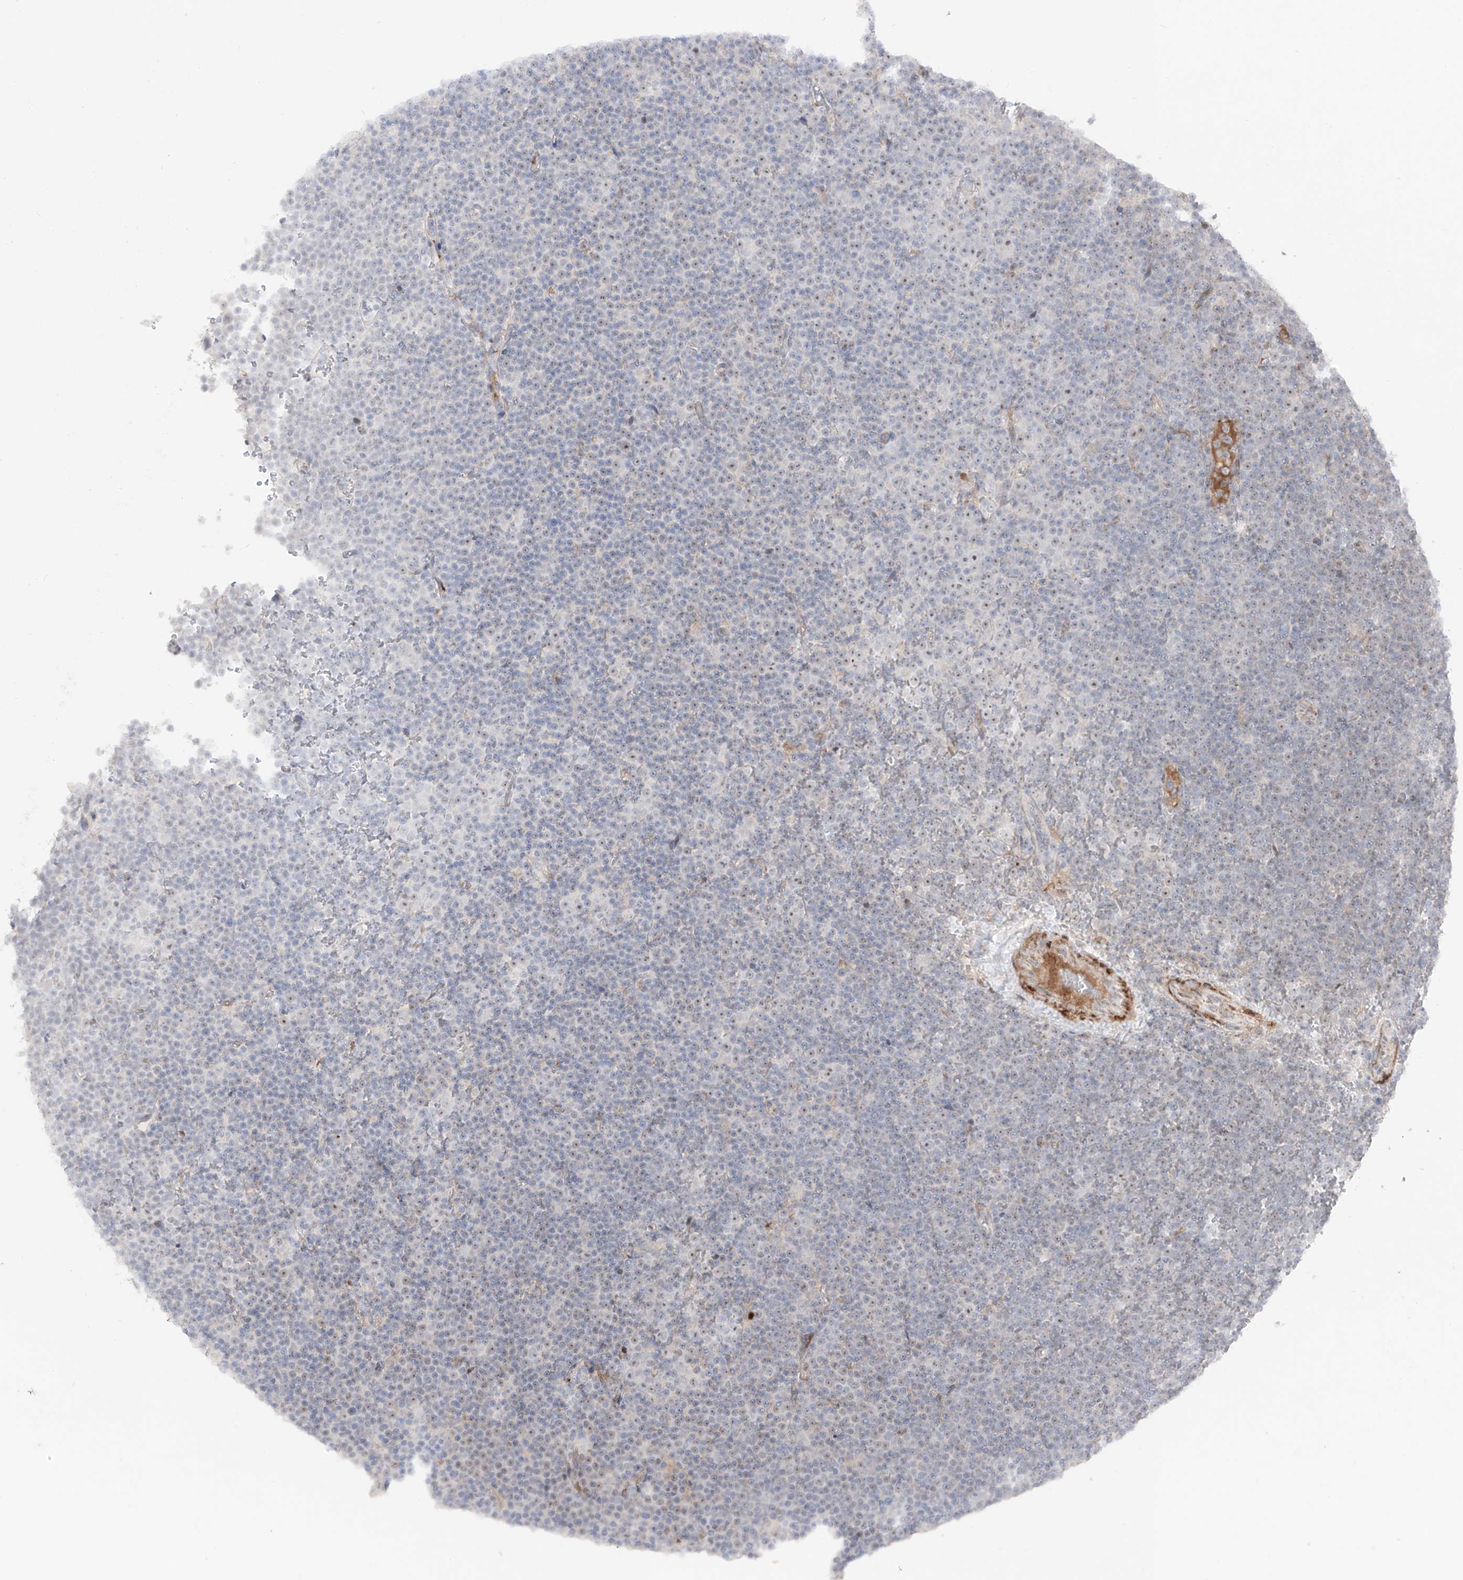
{"staining": {"intensity": "weak", "quantity": "25%-75%", "location": "nuclear"}, "tissue": "lymphoma", "cell_type": "Tumor cells", "image_type": "cancer", "snomed": [{"axis": "morphology", "description": "Malignant lymphoma, non-Hodgkin's type, Low grade"}, {"axis": "topography", "description": "Lymph node"}], "caption": "The immunohistochemical stain shows weak nuclear positivity in tumor cells of lymphoma tissue.", "gene": "ZNF180", "patient": {"sex": "female", "age": 67}}